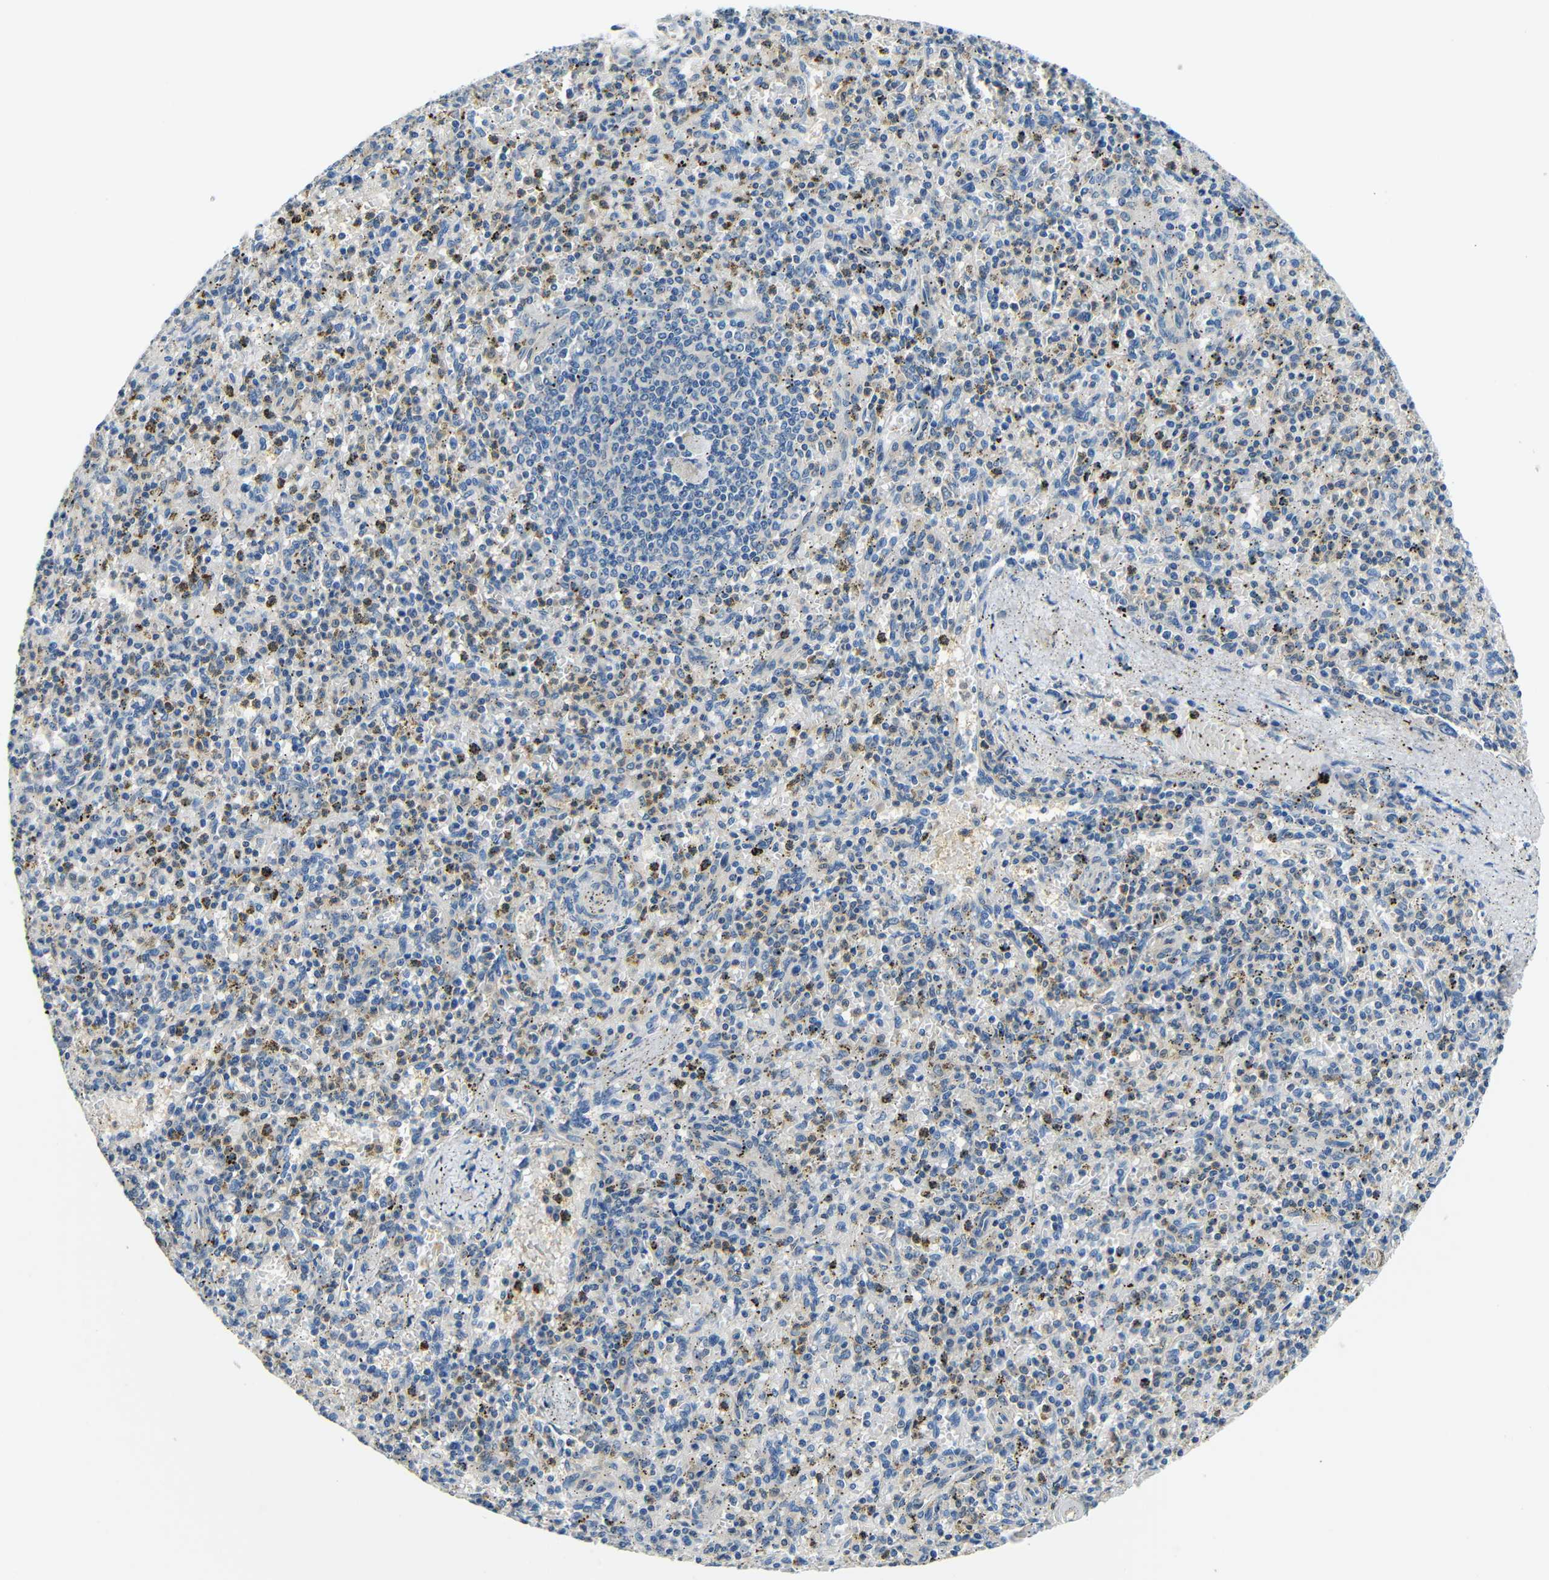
{"staining": {"intensity": "negative", "quantity": "none", "location": "none"}, "tissue": "spleen", "cell_type": "Cells in red pulp", "image_type": "normal", "snomed": [{"axis": "morphology", "description": "Normal tissue, NOS"}, {"axis": "topography", "description": "Spleen"}], "caption": "This is an IHC image of normal spleen. There is no positivity in cells in red pulp.", "gene": "ADAP1", "patient": {"sex": "male", "age": 72}}